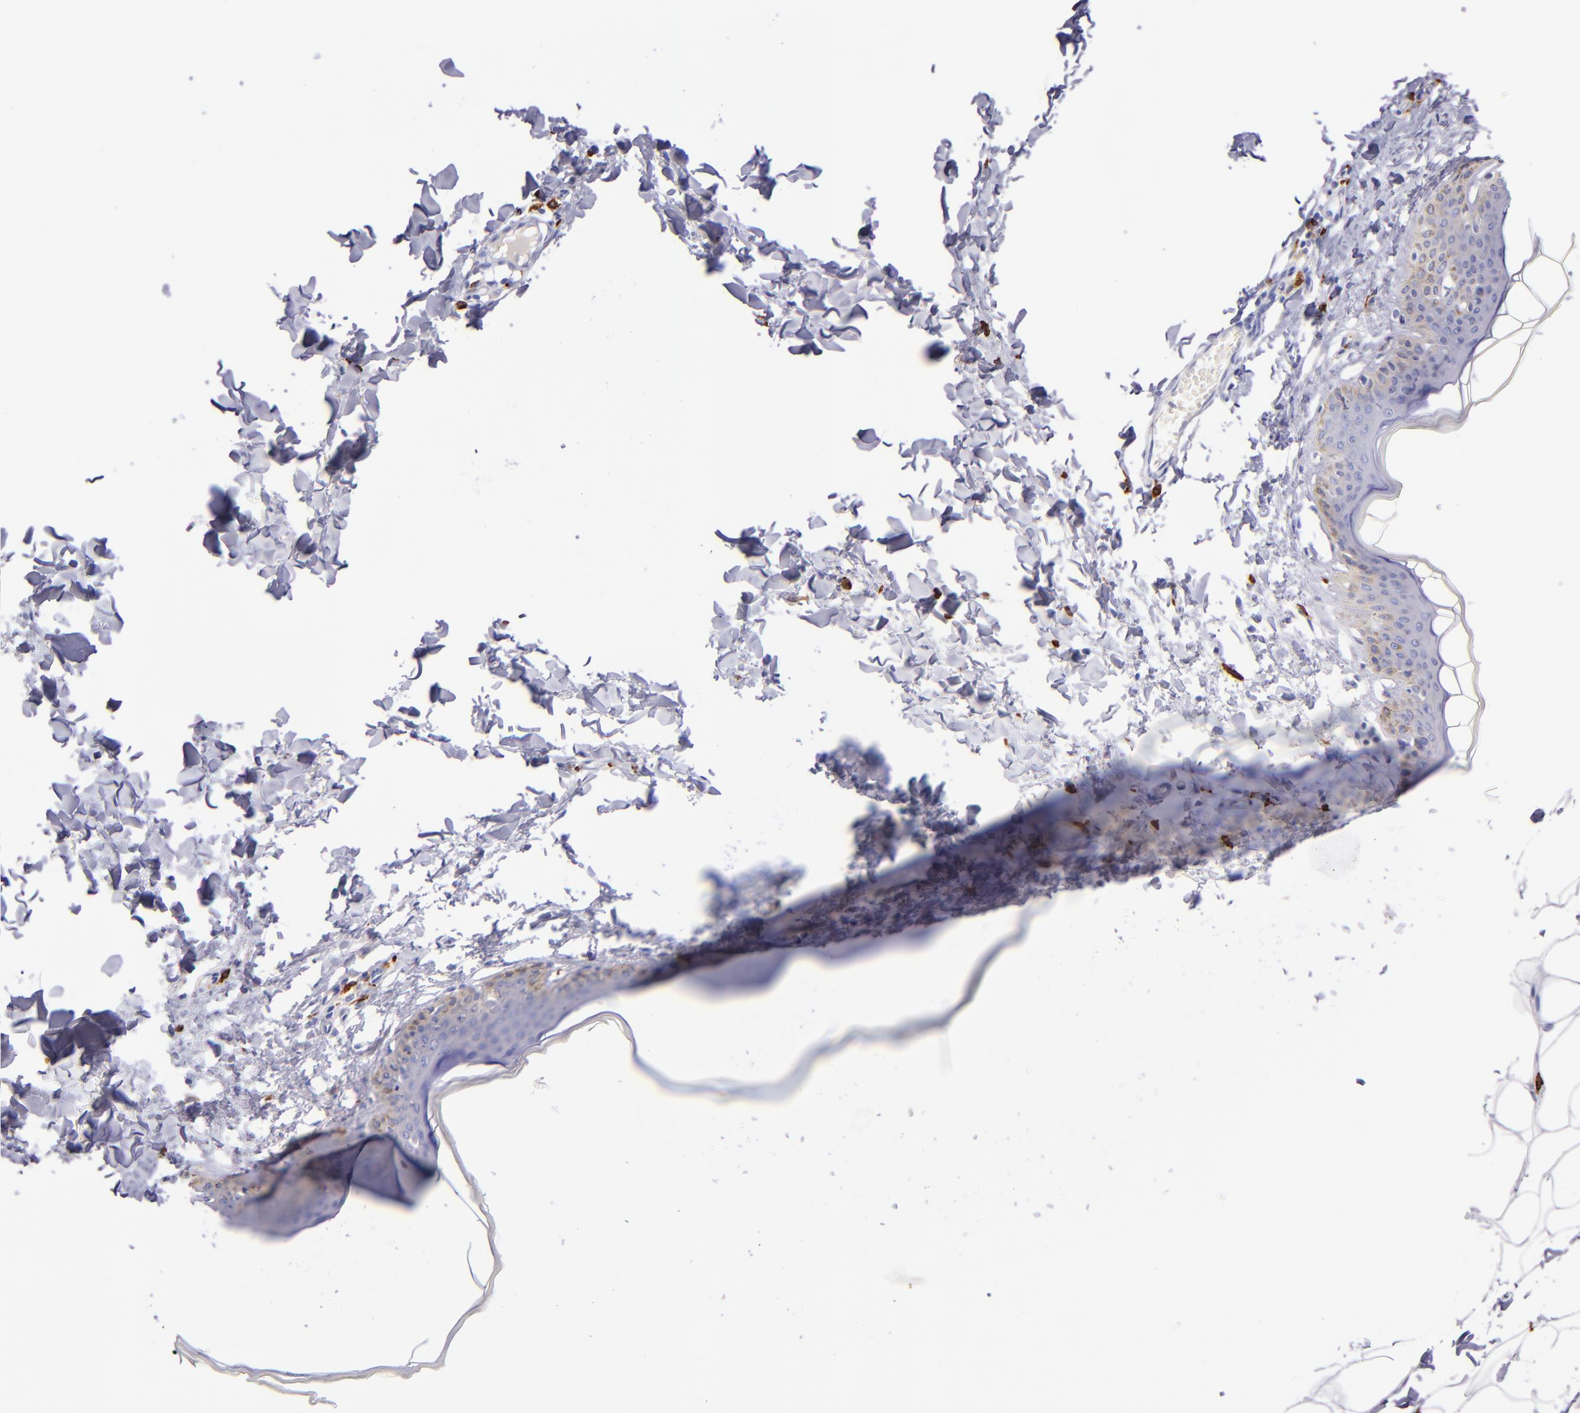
{"staining": {"intensity": "negative", "quantity": "none", "location": "none"}, "tissue": "skin", "cell_type": "Fibroblasts", "image_type": "normal", "snomed": [{"axis": "morphology", "description": "Normal tissue, NOS"}, {"axis": "topography", "description": "Skin"}], "caption": "Human skin stained for a protein using immunohistochemistry (IHC) demonstrates no staining in fibroblasts.", "gene": "CD163", "patient": {"sex": "female", "age": 17}}